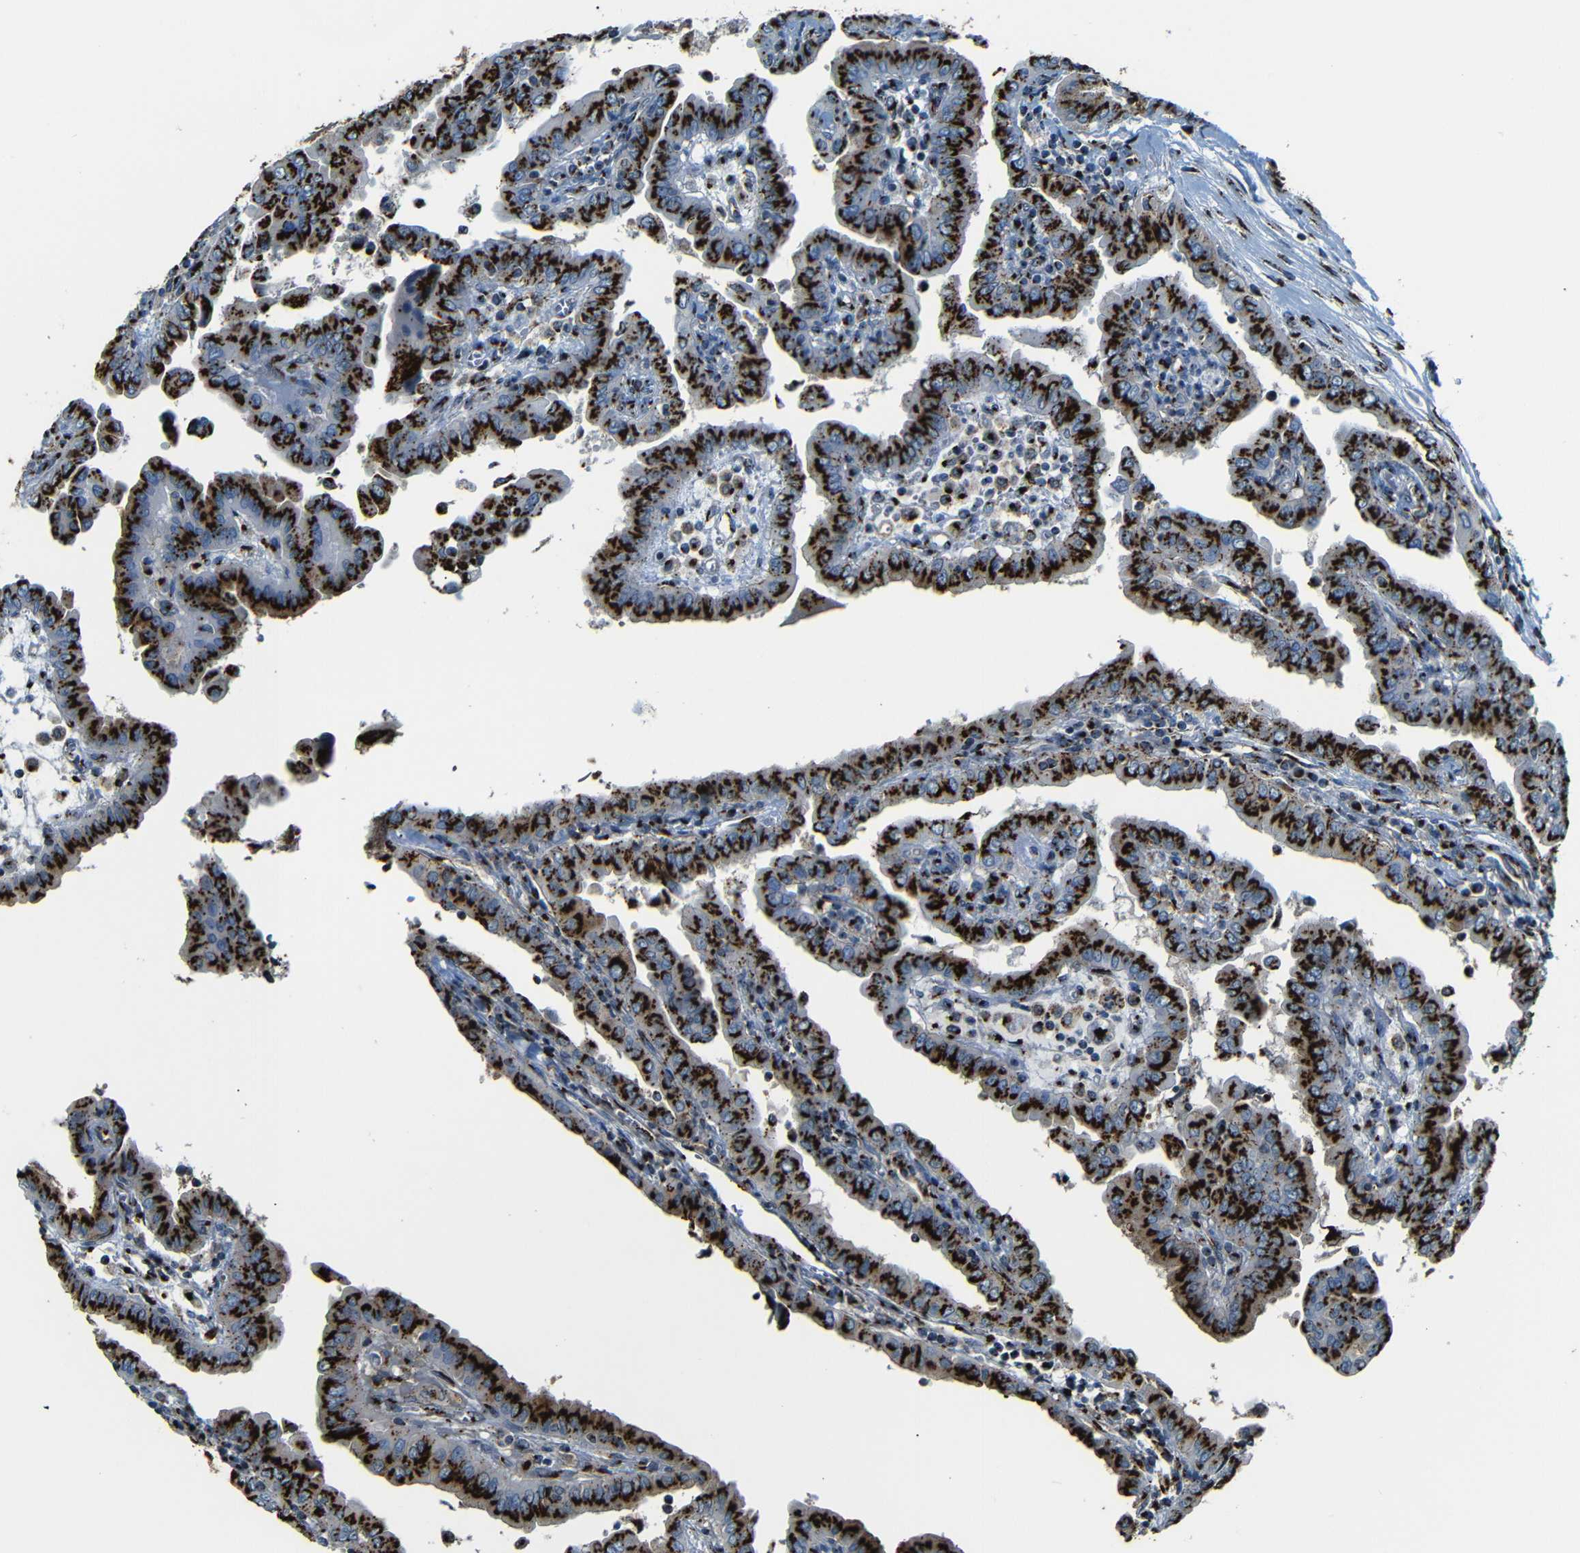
{"staining": {"intensity": "strong", "quantity": ">75%", "location": "cytoplasmic/membranous"}, "tissue": "thyroid cancer", "cell_type": "Tumor cells", "image_type": "cancer", "snomed": [{"axis": "morphology", "description": "Papillary adenocarcinoma, NOS"}, {"axis": "topography", "description": "Thyroid gland"}], "caption": "The immunohistochemical stain highlights strong cytoplasmic/membranous expression in tumor cells of thyroid papillary adenocarcinoma tissue. (brown staining indicates protein expression, while blue staining denotes nuclei).", "gene": "TGOLN2", "patient": {"sex": "male", "age": 33}}